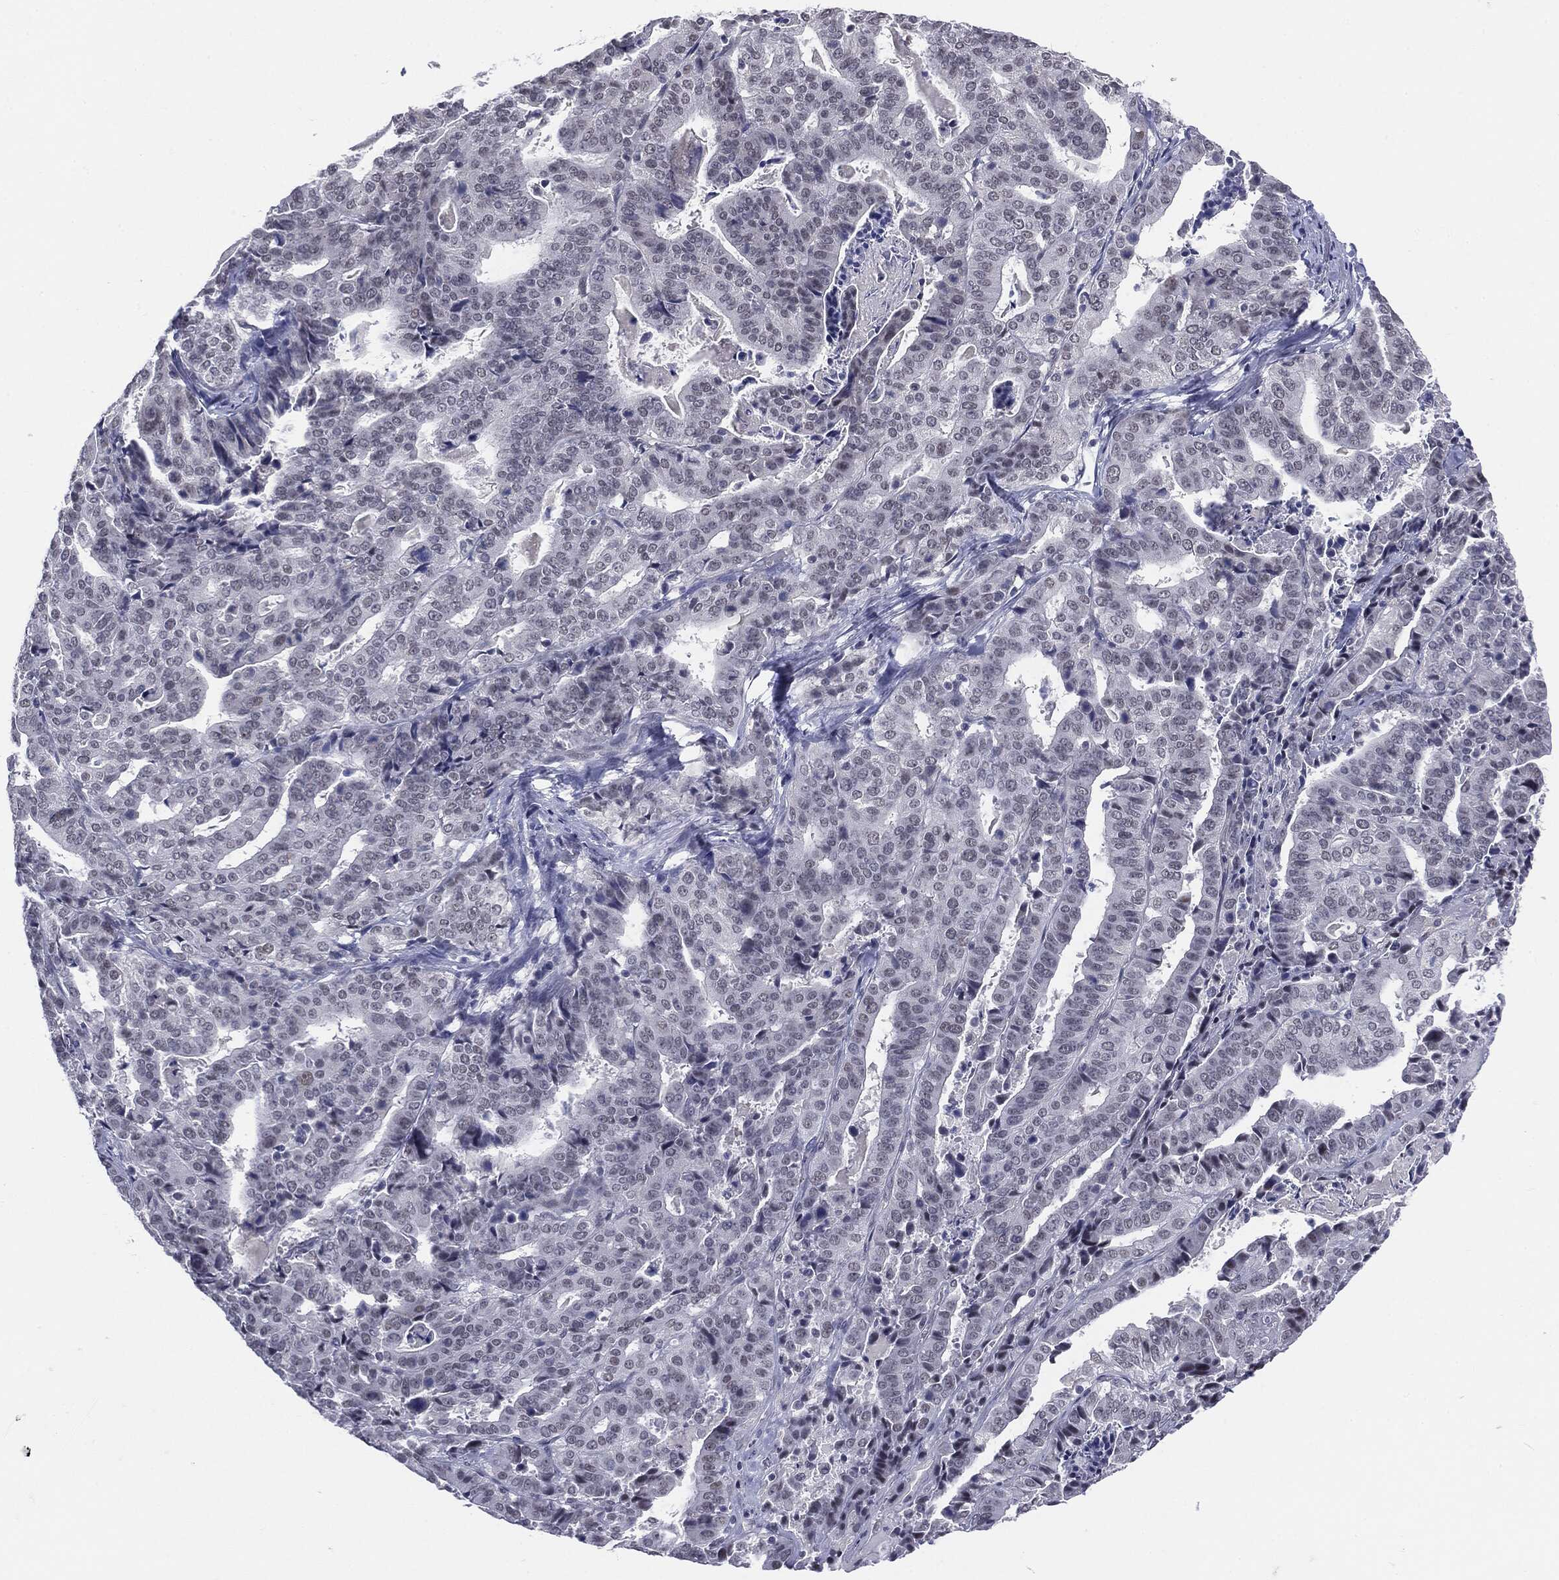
{"staining": {"intensity": "negative", "quantity": "none", "location": "none"}, "tissue": "stomach cancer", "cell_type": "Tumor cells", "image_type": "cancer", "snomed": [{"axis": "morphology", "description": "Adenocarcinoma, NOS"}, {"axis": "topography", "description": "Stomach"}], "caption": "An immunohistochemistry photomicrograph of adenocarcinoma (stomach) is shown. There is no staining in tumor cells of adenocarcinoma (stomach).", "gene": "SLC5A5", "patient": {"sex": "male", "age": 48}}